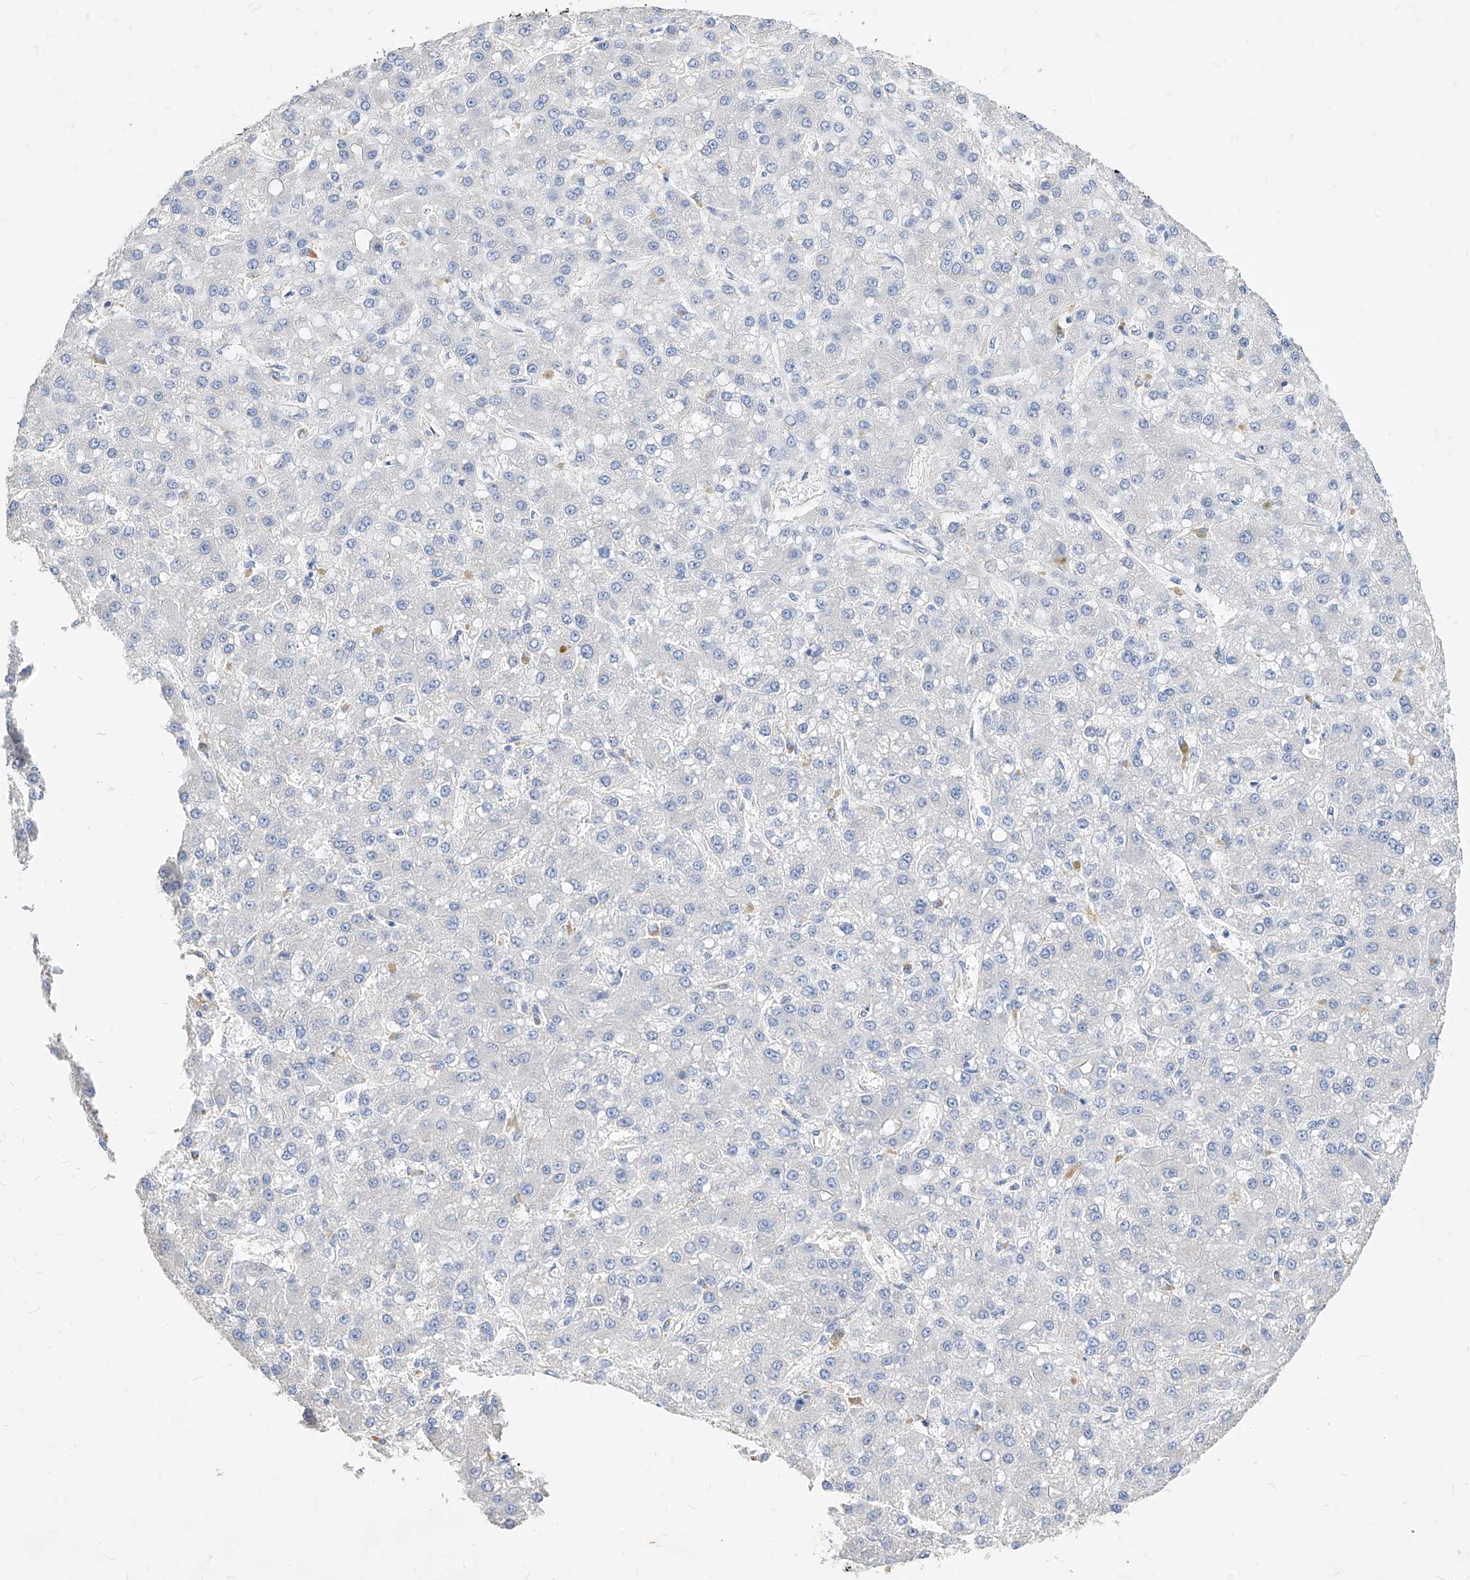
{"staining": {"intensity": "negative", "quantity": "none", "location": "none"}, "tissue": "liver cancer", "cell_type": "Tumor cells", "image_type": "cancer", "snomed": [{"axis": "morphology", "description": "Carcinoma, Hepatocellular, NOS"}, {"axis": "topography", "description": "Liver"}], "caption": "Immunohistochemical staining of human hepatocellular carcinoma (liver) exhibits no significant positivity in tumor cells.", "gene": "SCGB2A1", "patient": {"sex": "male", "age": 67}}